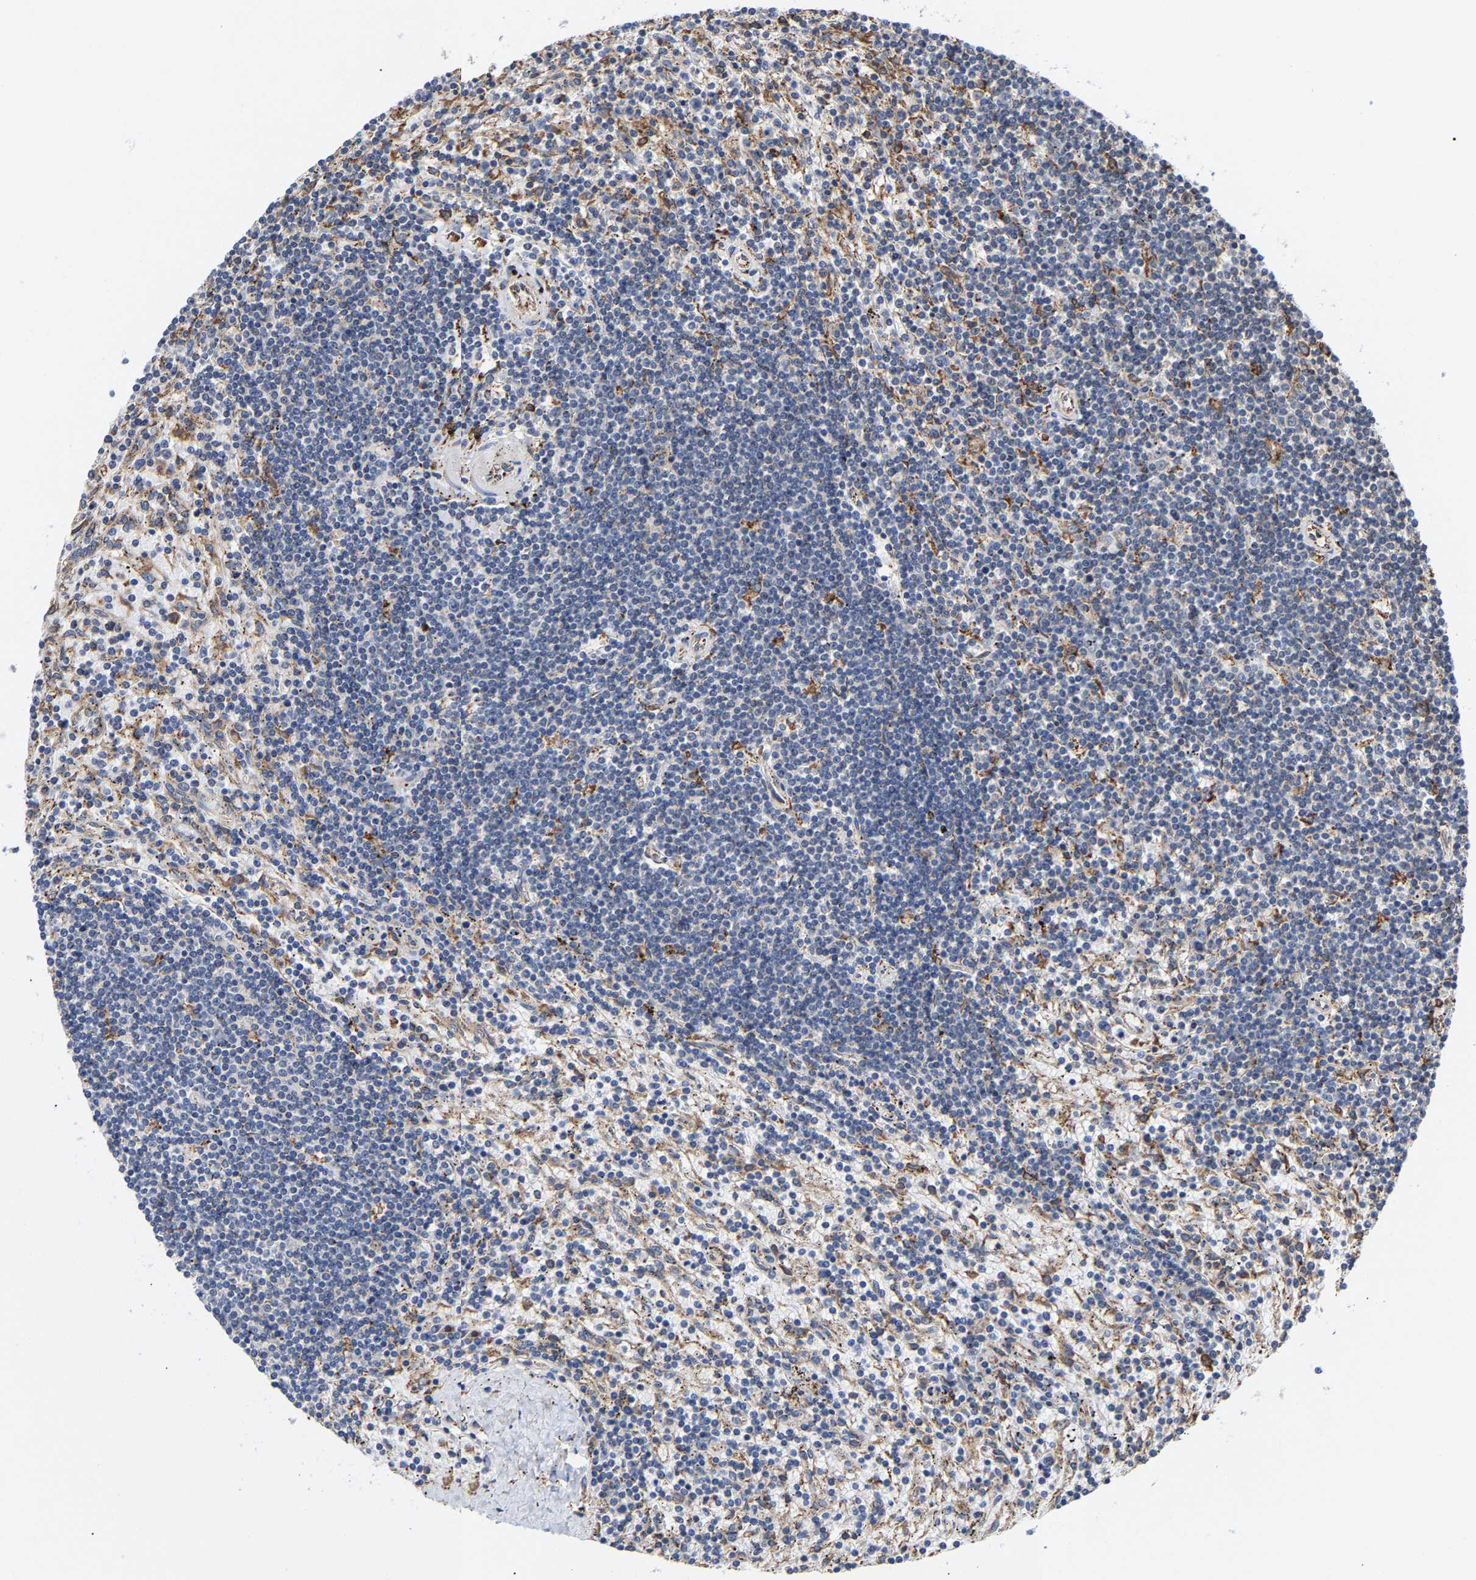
{"staining": {"intensity": "negative", "quantity": "none", "location": "none"}, "tissue": "lymphoma", "cell_type": "Tumor cells", "image_type": "cancer", "snomed": [{"axis": "morphology", "description": "Malignant lymphoma, non-Hodgkin's type, Low grade"}, {"axis": "topography", "description": "Spleen"}], "caption": "Lymphoma stained for a protein using IHC displays no staining tumor cells.", "gene": "ARAP1", "patient": {"sex": "male", "age": 76}}